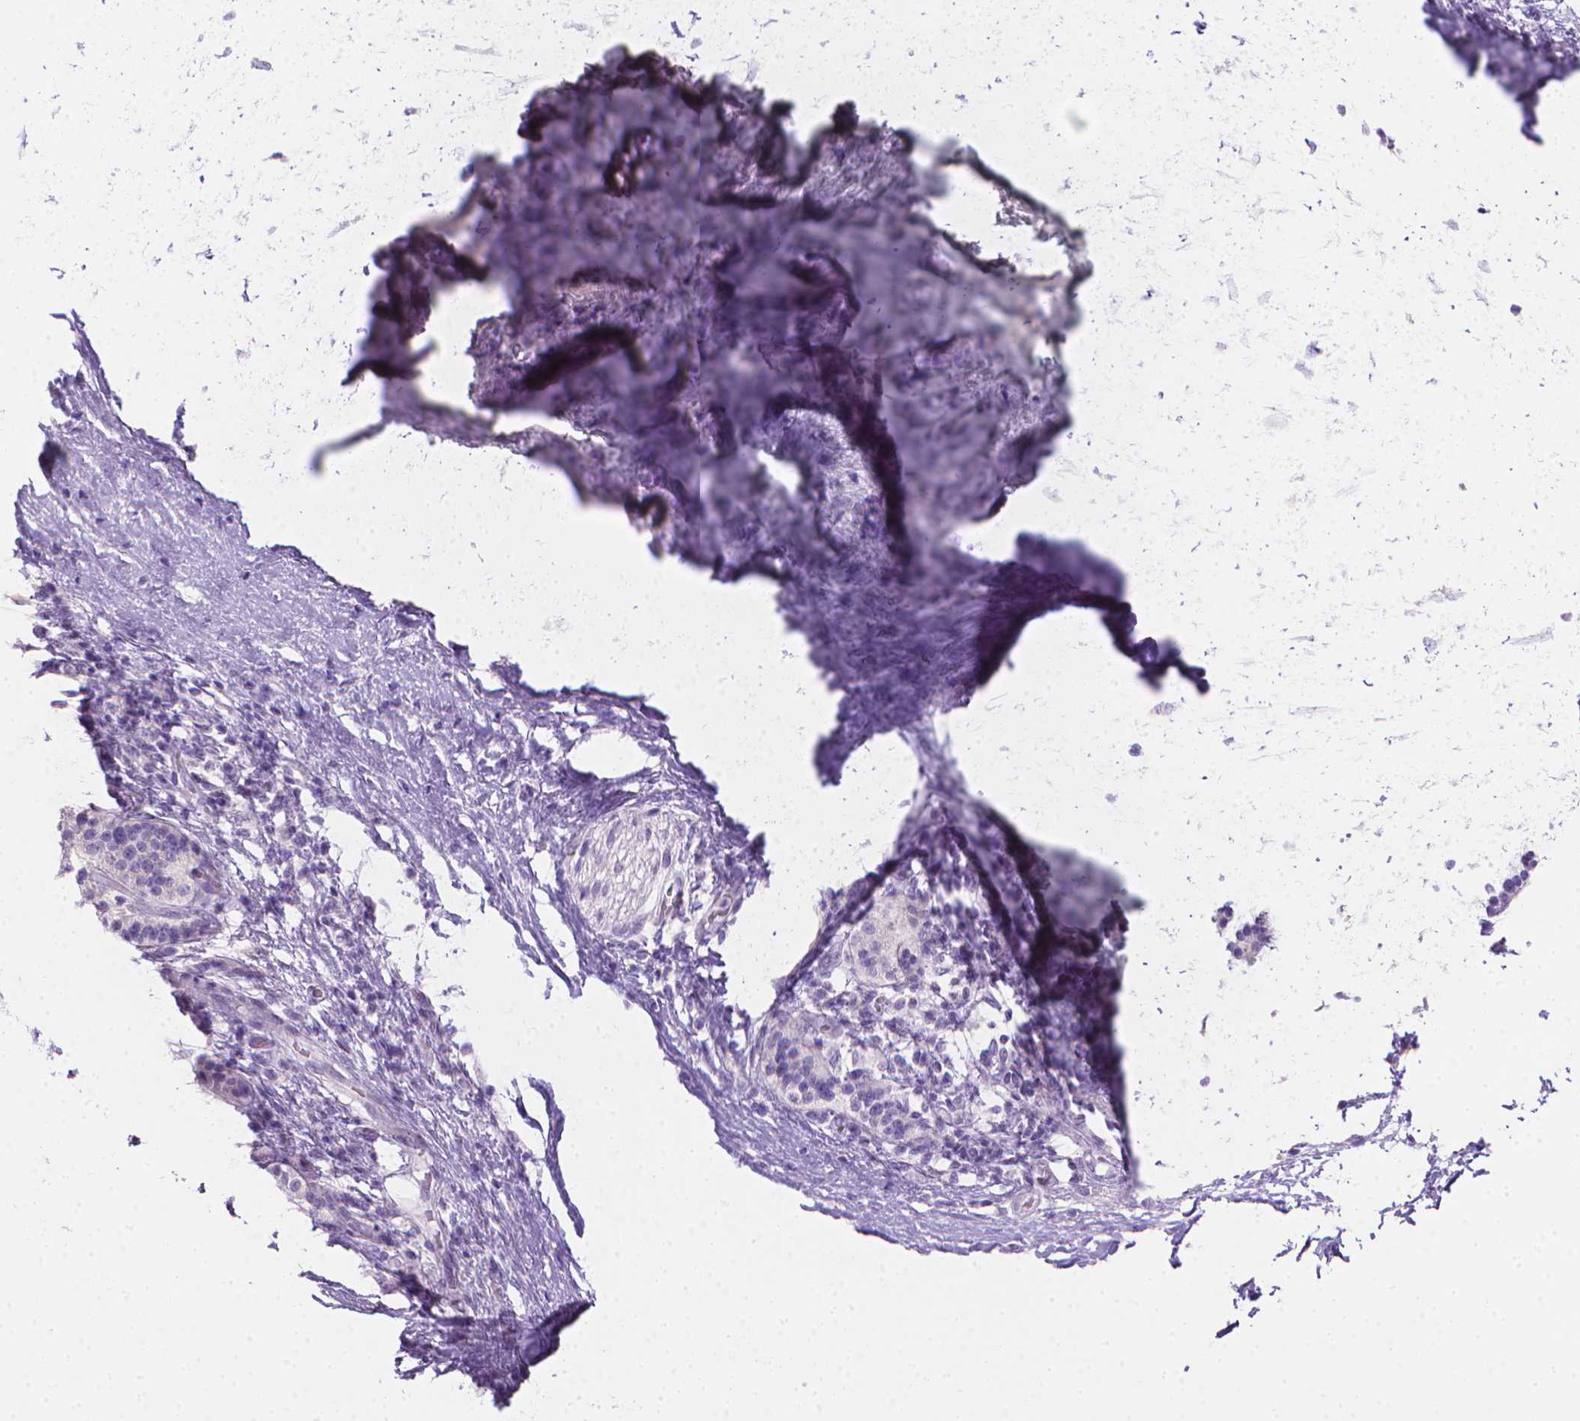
{"staining": {"intensity": "negative", "quantity": "none", "location": "none"}, "tissue": "pancreatic cancer", "cell_type": "Tumor cells", "image_type": "cancer", "snomed": [{"axis": "morphology", "description": "Adenocarcinoma, NOS"}, {"axis": "topography", "description": "Pancreas"}], "caption": "A histopathology image of pancreatic cancer (adenocarcinoma) stained for a protein reveals no brown staining in tumor cells.", "gene": "TNNI2", "patient": {"sex": "female", "age": 72}}